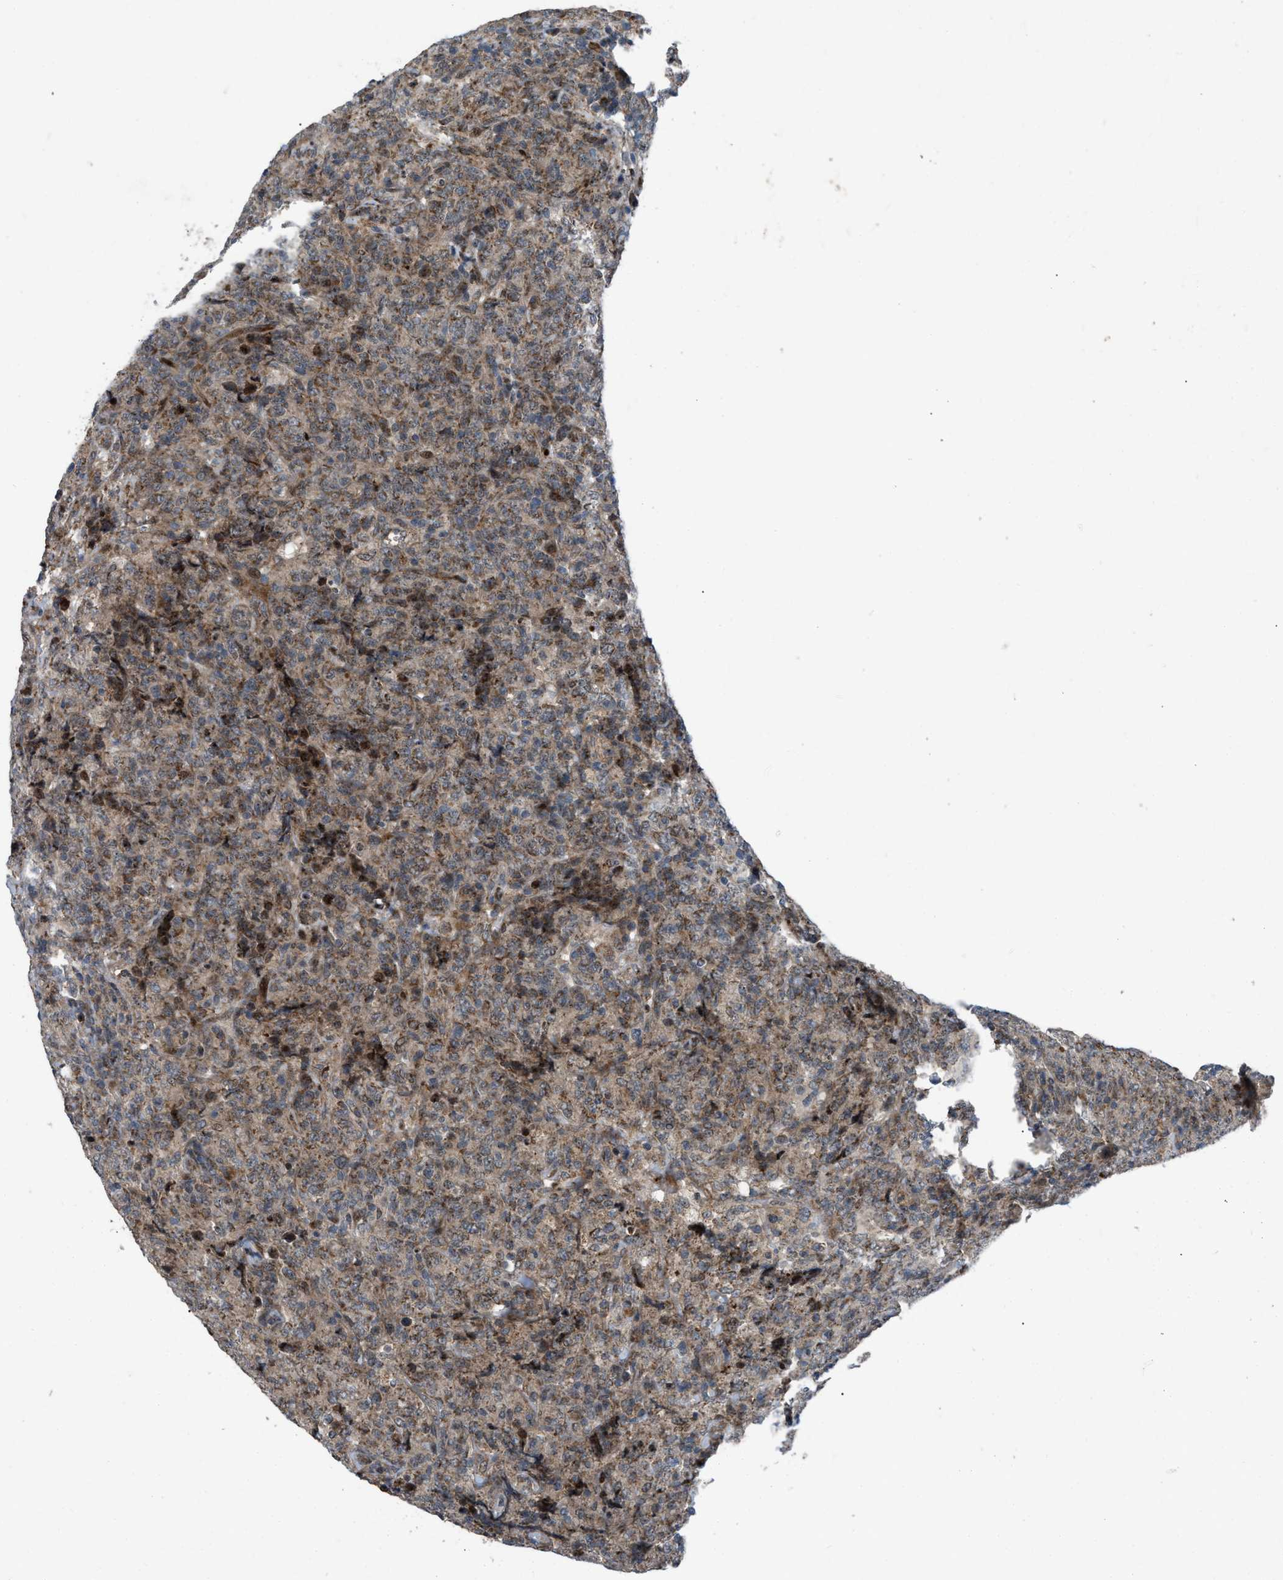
{"staining": {"intensity": "weak", "quantity": "25%-75%", "location": "cytoplasmic/membranous"}, "tissue": "lymphoma", "cell_type": "Tumor cells", "image_type": "cancer", "snomed": [{"axis": "morphology", "description": "Malignant lymphoma, non-Hodgkin's type, High grade"}, {"axis": "topography", "description": "Tonsil"}], "caption": "This image shows IHC staining of human lymphoma, with low weak cytoplasmic/membranous positivity in approximately 25%-75% of tumor cells.", "gene": "AP3M2", "patient": {"sex": "female", "age": 36}}